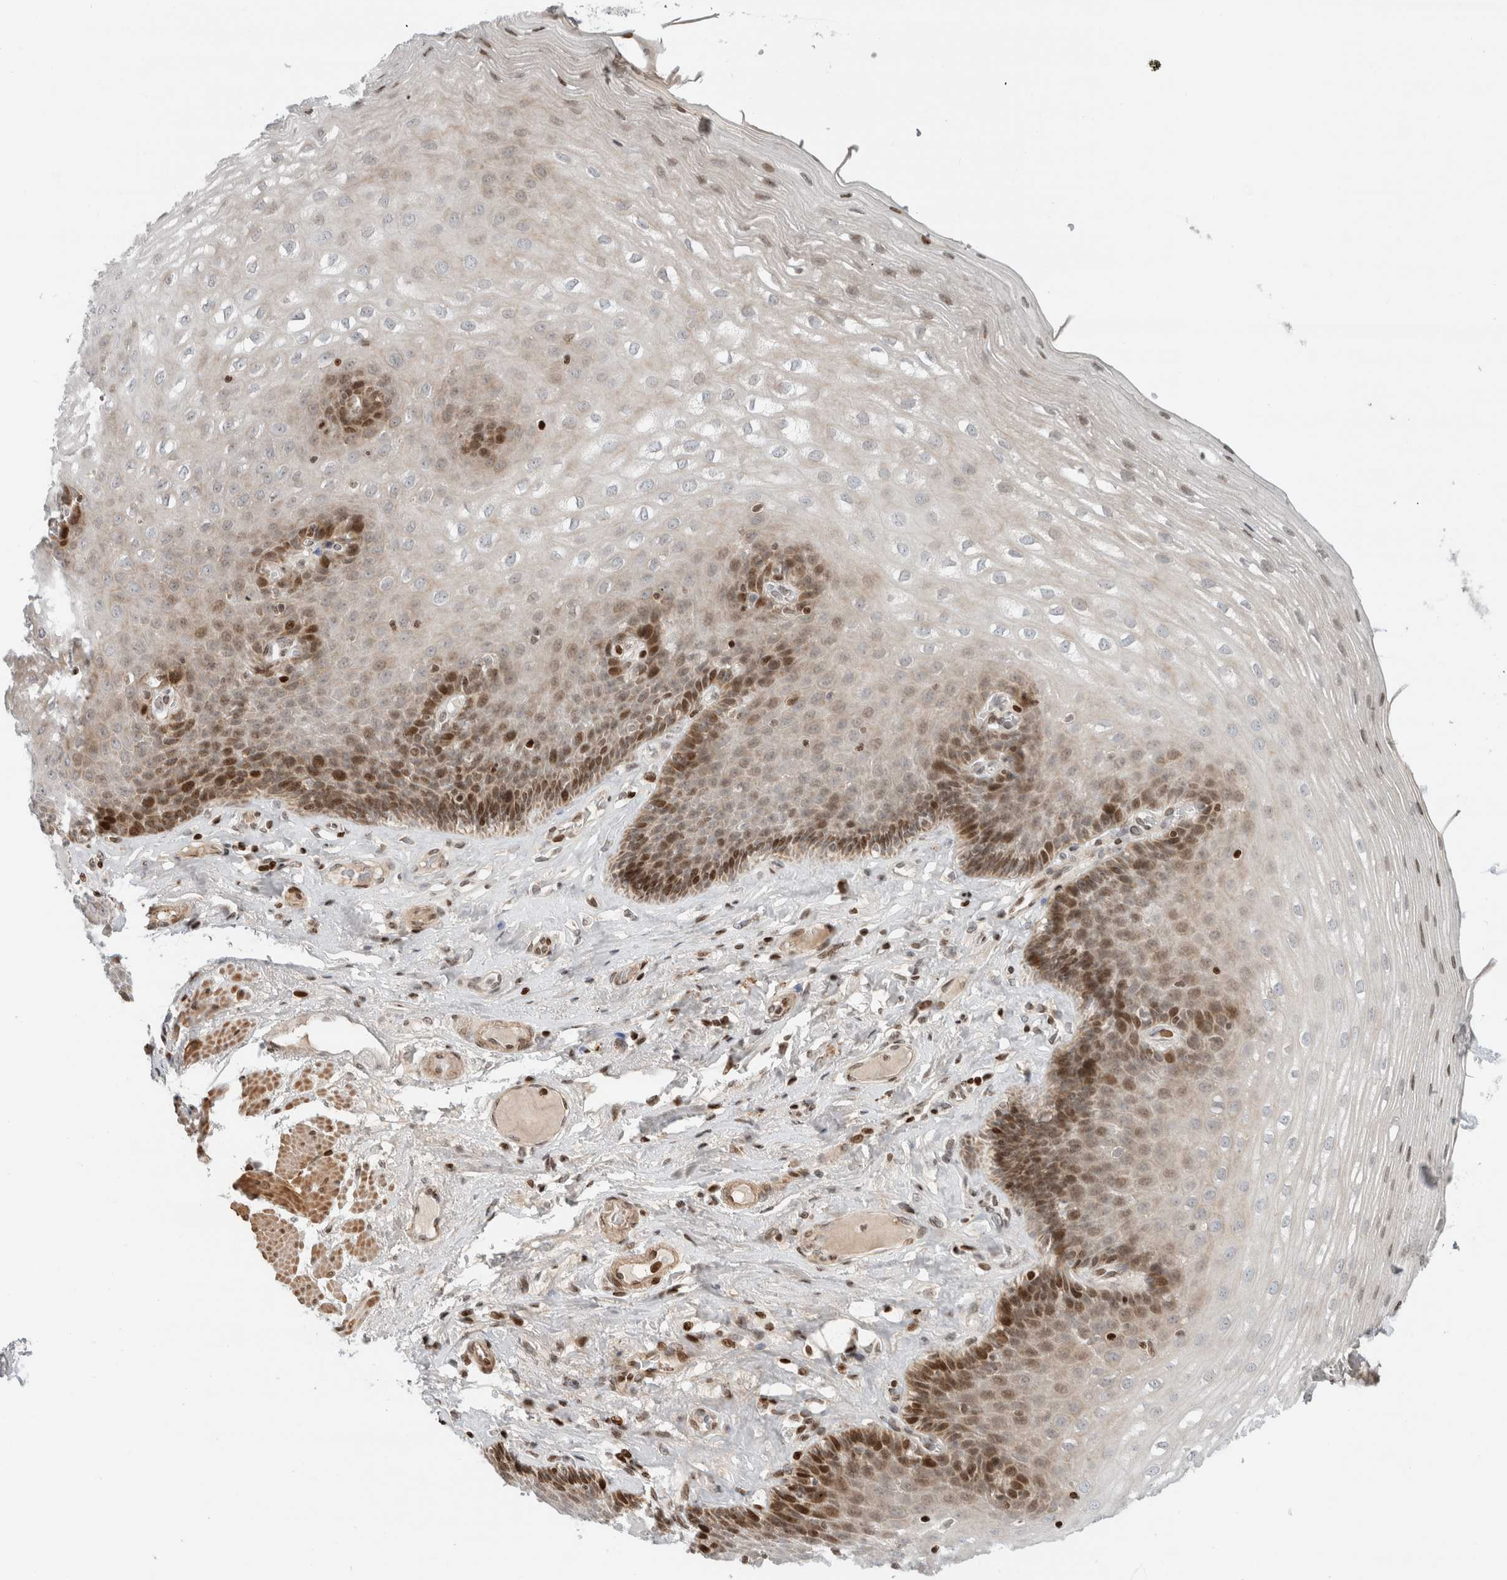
{"staining": {"intensity": "moderate", "quantity": "25%-75%", "location": "nuclear"}, "tissue": "esophagus", "cell_type": "Squamous epithelial cells", "image_type": "normal", "snomed": [{"axis": "morphology", "description": "Normal tissue, NOS"}, {"axis": "topography", "description": "Esophagus"}], "caption": "Immunohistochemical staining of normal esophagus reveals medium levels of moderate nuclear positivity in about 25%-75% of squamous epithelial cells. (DAB (3,3'-diaminobenzidine) IHC, brown staining for protein, blue staining for nuclei).", "gene": "GINS4", "patient": {"sex": "female", "age": 66}}